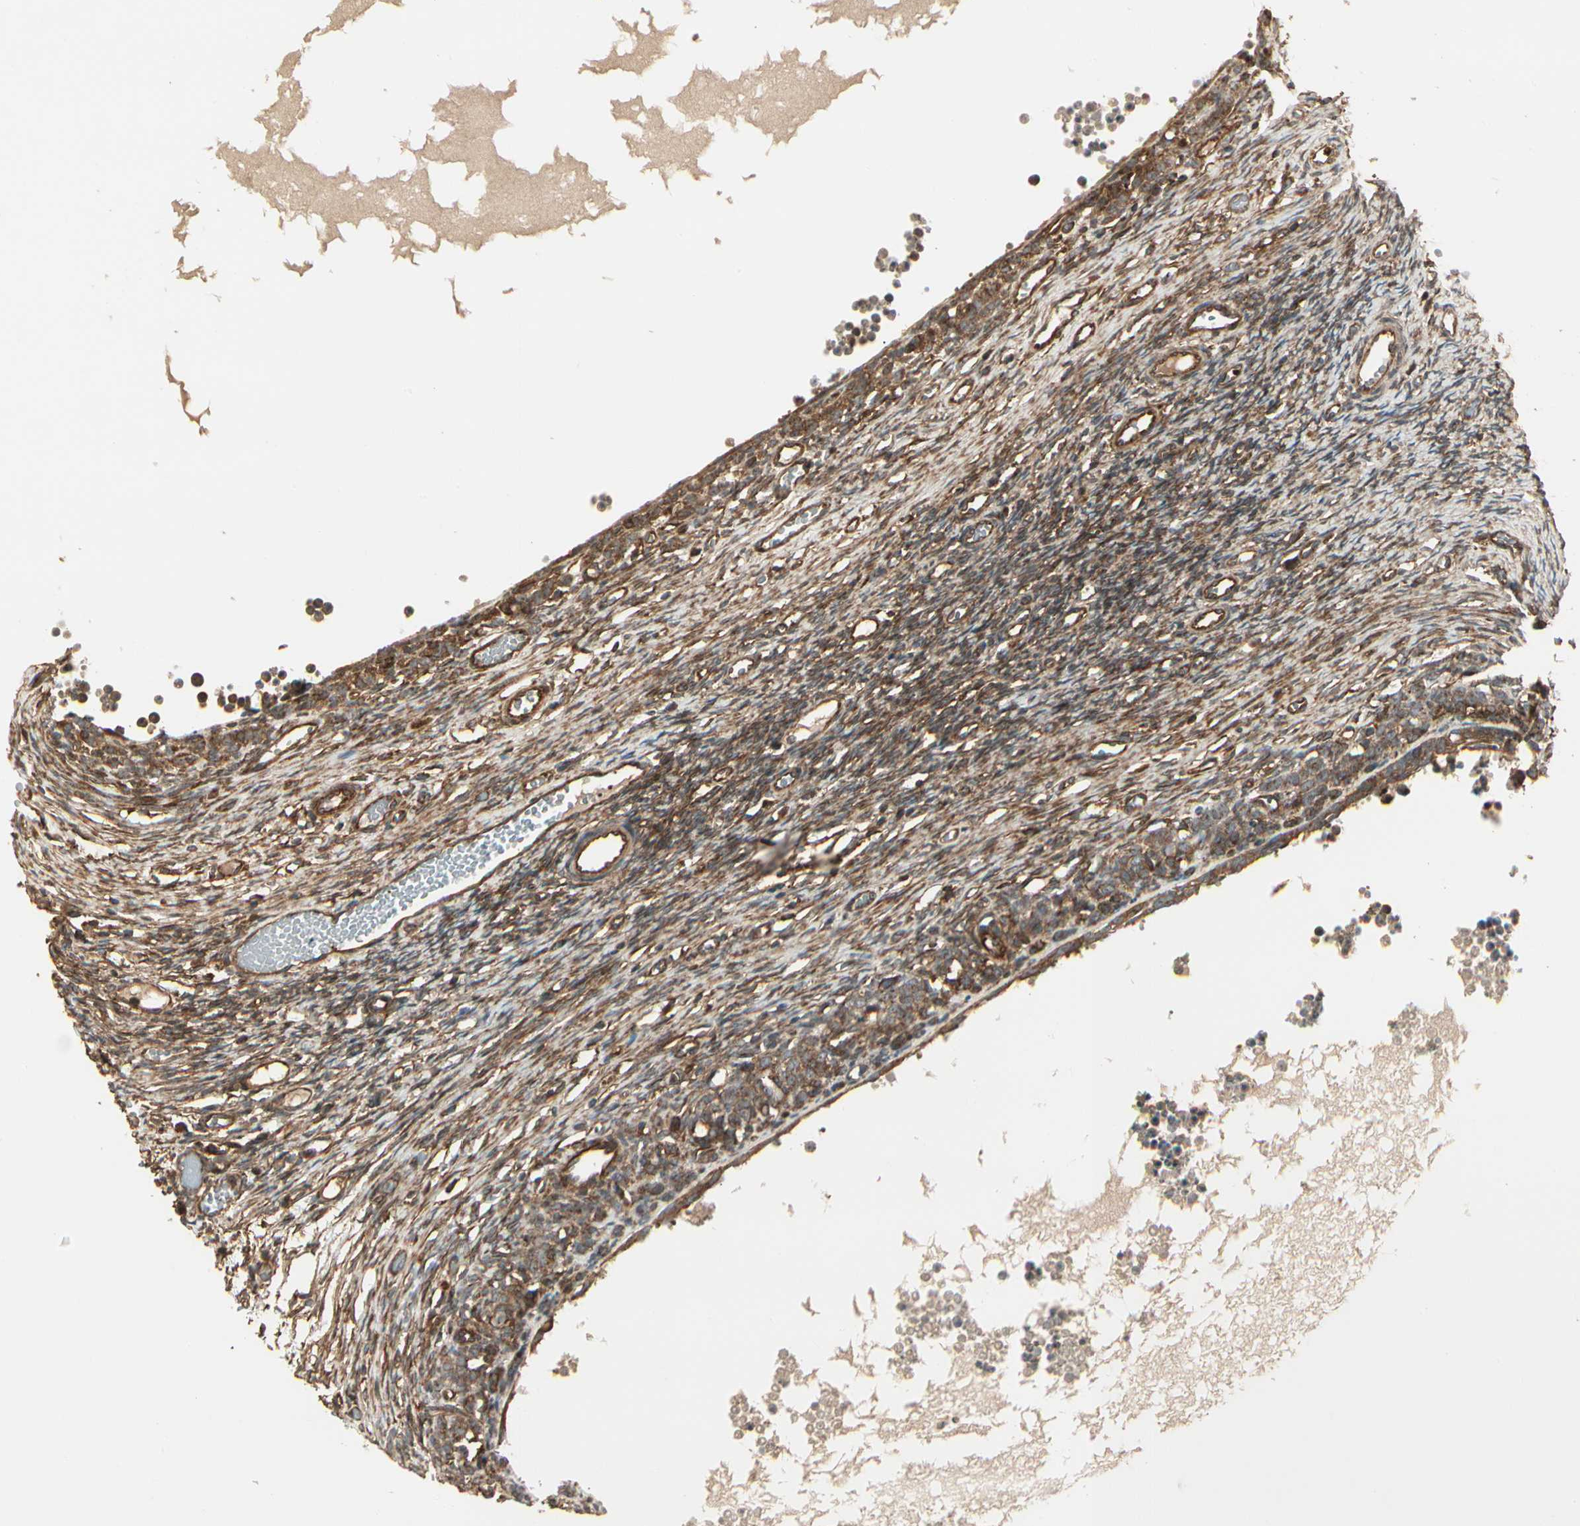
{"staining": {"intensity": "strong", "quantity": ">75%", "location": "cytoplasmic/membranous"}, "tissue": "ovary", "cell_type": "Ovarian stroma cells", "image_type": "normal", "snomed": [{"axis": "morphology", "description": "Normal tissue, NOS"}, {"axis": "topography", "description": "Ovary"}], "caption": "Immunohistochemical staining of unremarkable human ovary exhibits strong cytoplasmic/membranous protein positivity in approximately >75% of ovarian stroma cells. (brown staining indicates protein expression, while blue staining denotes nuclei).", "gene": "FKBP15", "patient": {"sex": "female", "age": 35}}